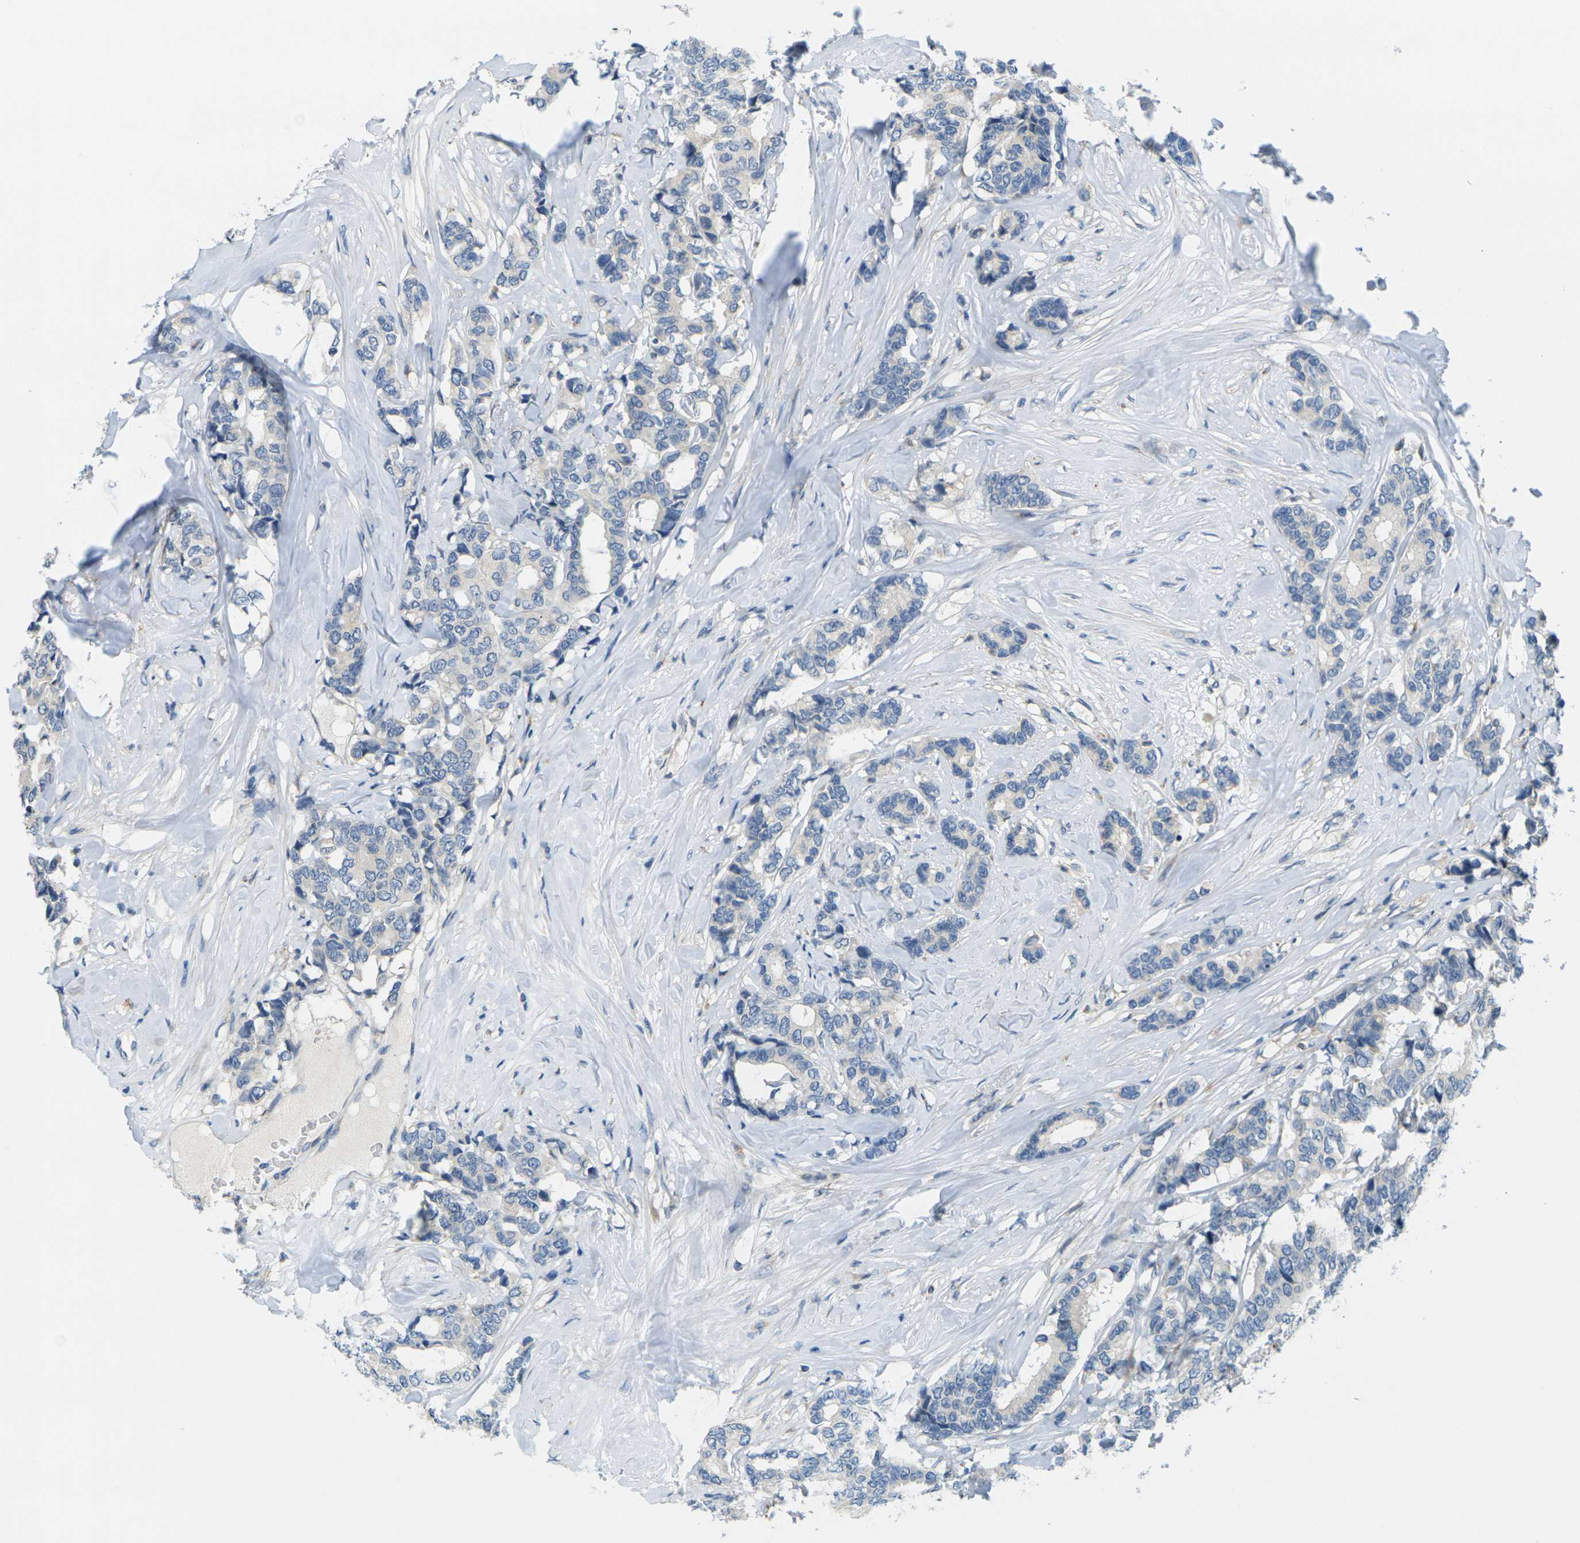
{"staining": {"intensity": "negative", "quantity": "none", "location": "none"}, "tissue": "breast cancer", "cell_type": "Tumor cells", "image_type": "cancer", "snomed": [{"axis": "morphology", "description": "Duct carcinoma"}, {"axis": "topography", "description": "Breast"}], "caption": "This is a photomicrograph of immunohistochemistry (IHC) staining of breast cancer (infiltrating ductal carcinoma), which shows no staining in tumor cells.", "gene": "CYP2C8", "patient": {"sex": "female", "age": 87}}